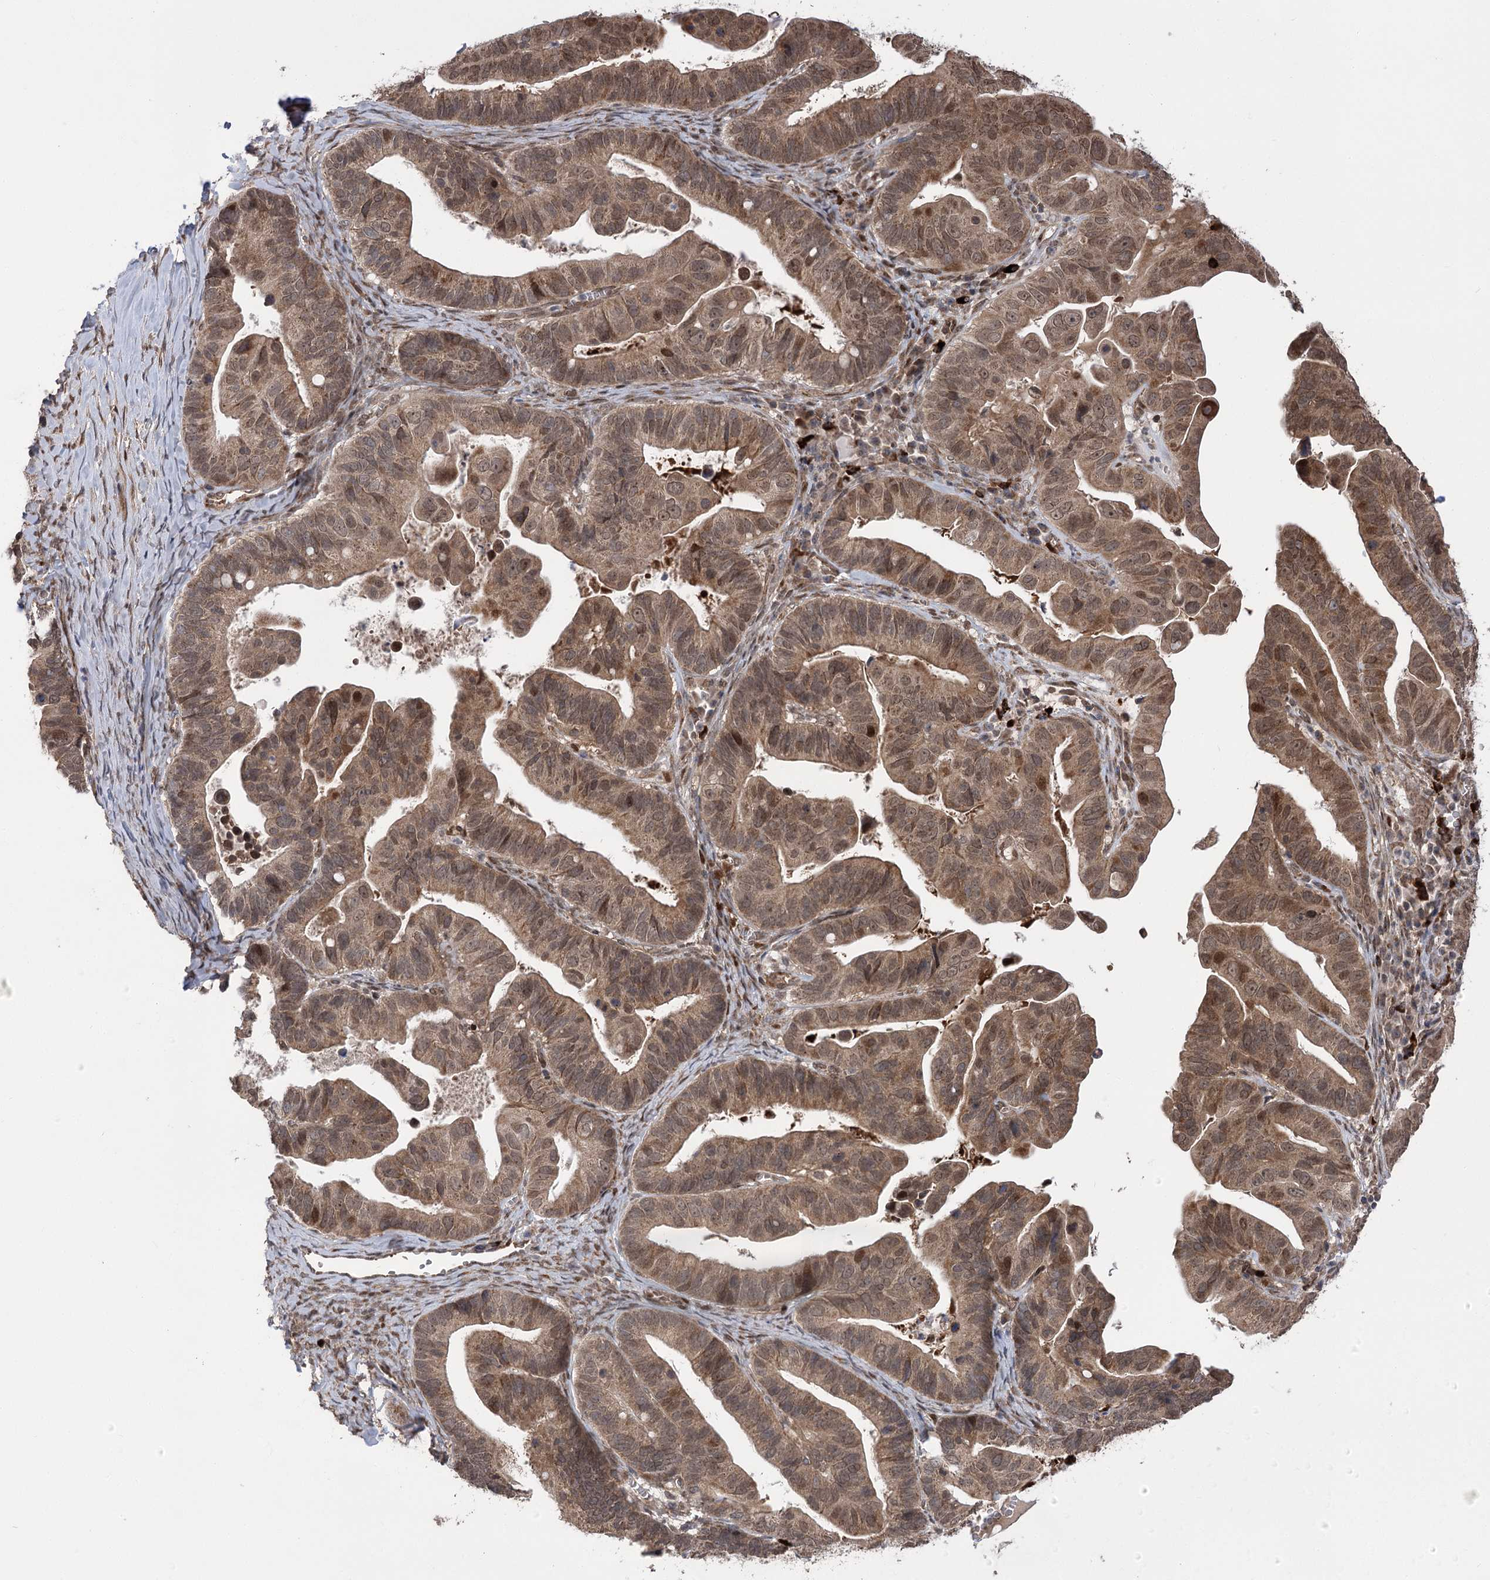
{"staining": {"intensity": "moderate", "quantity": ">75%", "location": "cytoplasmic/membranous,nuclear"}, "tissue": "ovarian cancer", "cell_type": "Tumor cells", "image_type": "cancer", "snomed": [{"axis": "morphology", "description": "Cystadenocarcinoma, serous, NOS"}, {"axis": "topography", "description": "Ovary"}], "caption": "DAB immunohistochemical staining of human ovarian cancer (serous cystadenocarcinoma) exhibits moderate cytoplasmic/membranous and nuclear protein expression in approximately >75% of tumor cells.", "gene": "TENM2", "patient": {"sex": "female", "age": 56}}